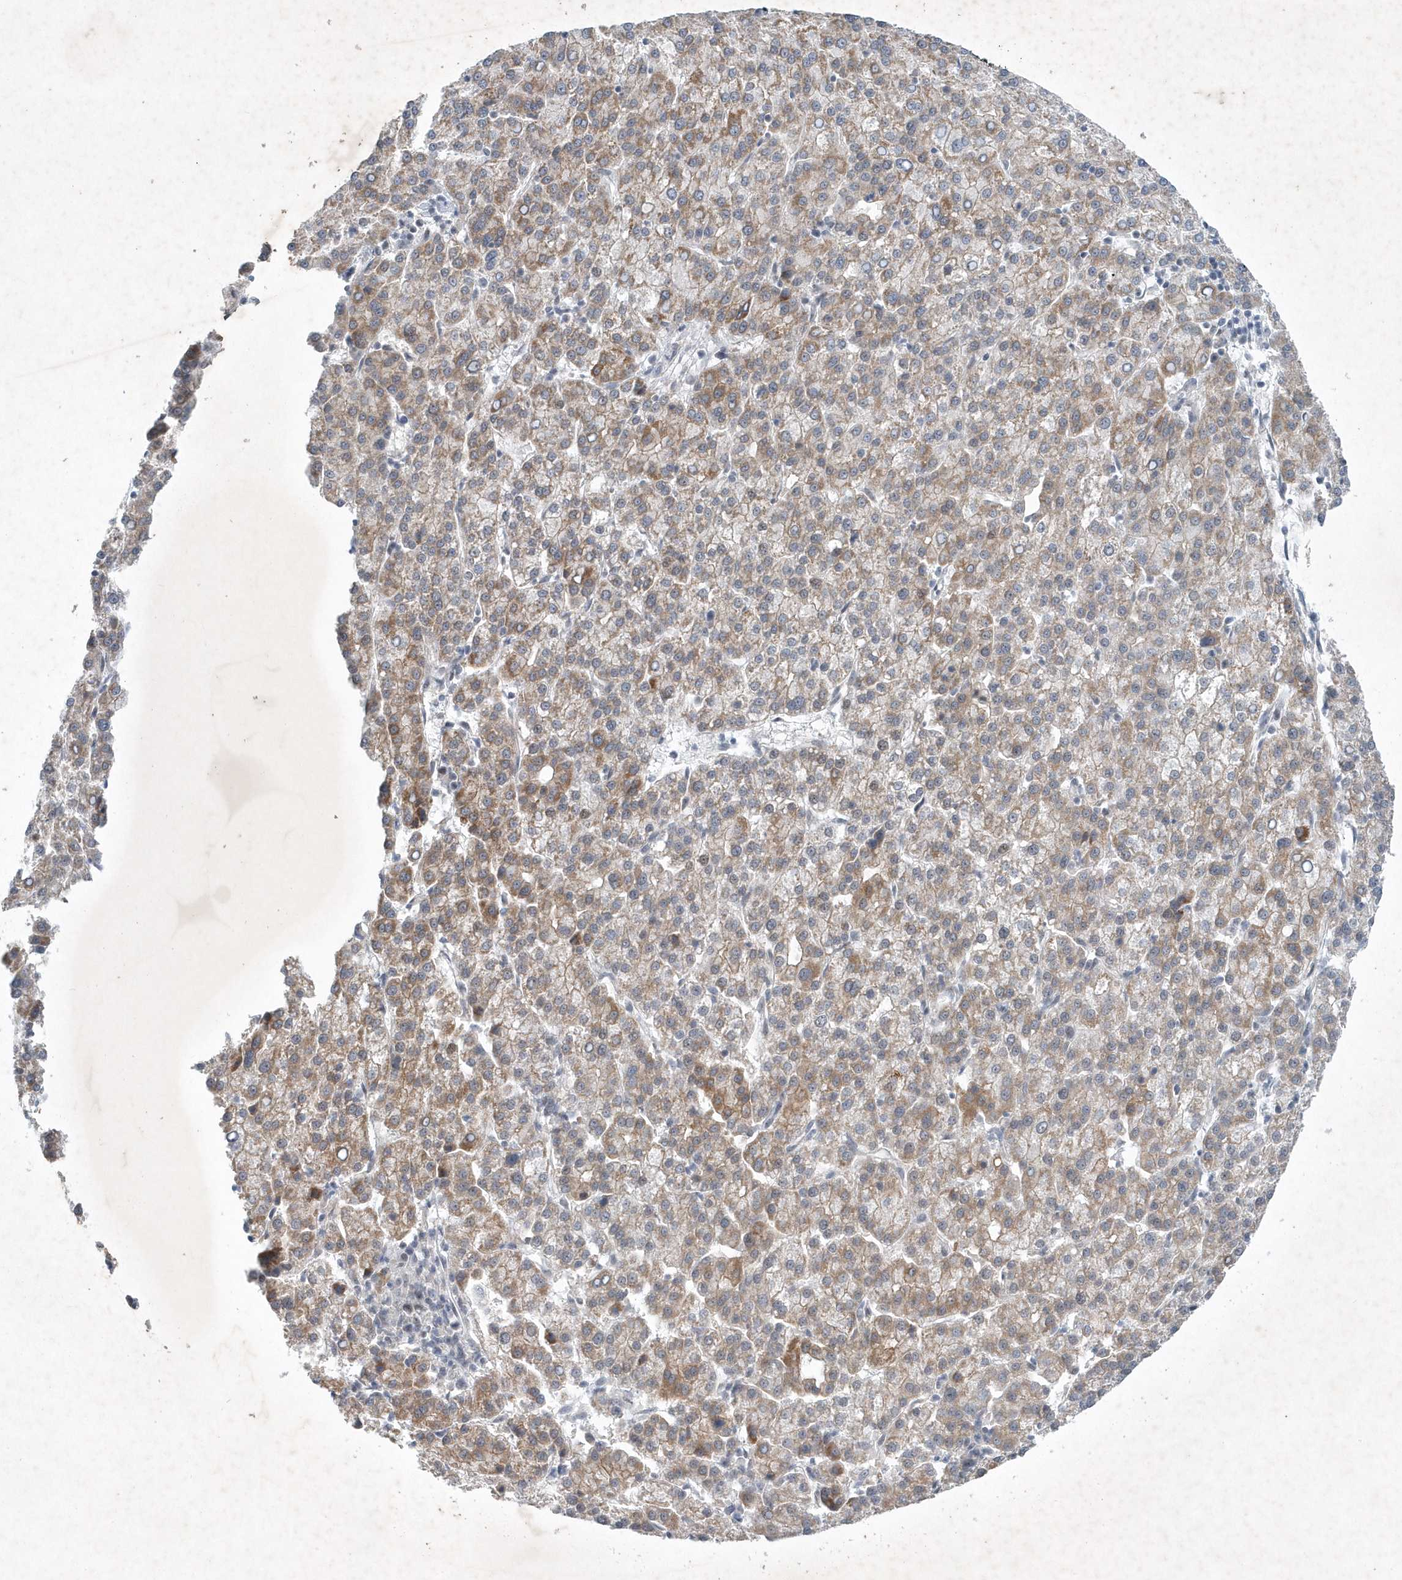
{"staining": {"intensity": "moderate", "quantity": "25%-75%", "location": "cytoplasmic/membranous"}, "tissue": "liver cancer", "cell_type": "Tumor cells", "image_type": "cancer", "snomed": [{"axis": "morphology", "description": "Carcinoma, Hepatocellular, NOS"}, {"axis": "topography", "description": "Liver"}], "caption": "IHC of hepatocellular carcinoma (liver) reveals medium levels of moderate cytoplasmic/membranous expression in approximately 25%-75% of tumor cells.", "gene": "ZBTB9", "patient": {"sex": "female", "age": 58}}